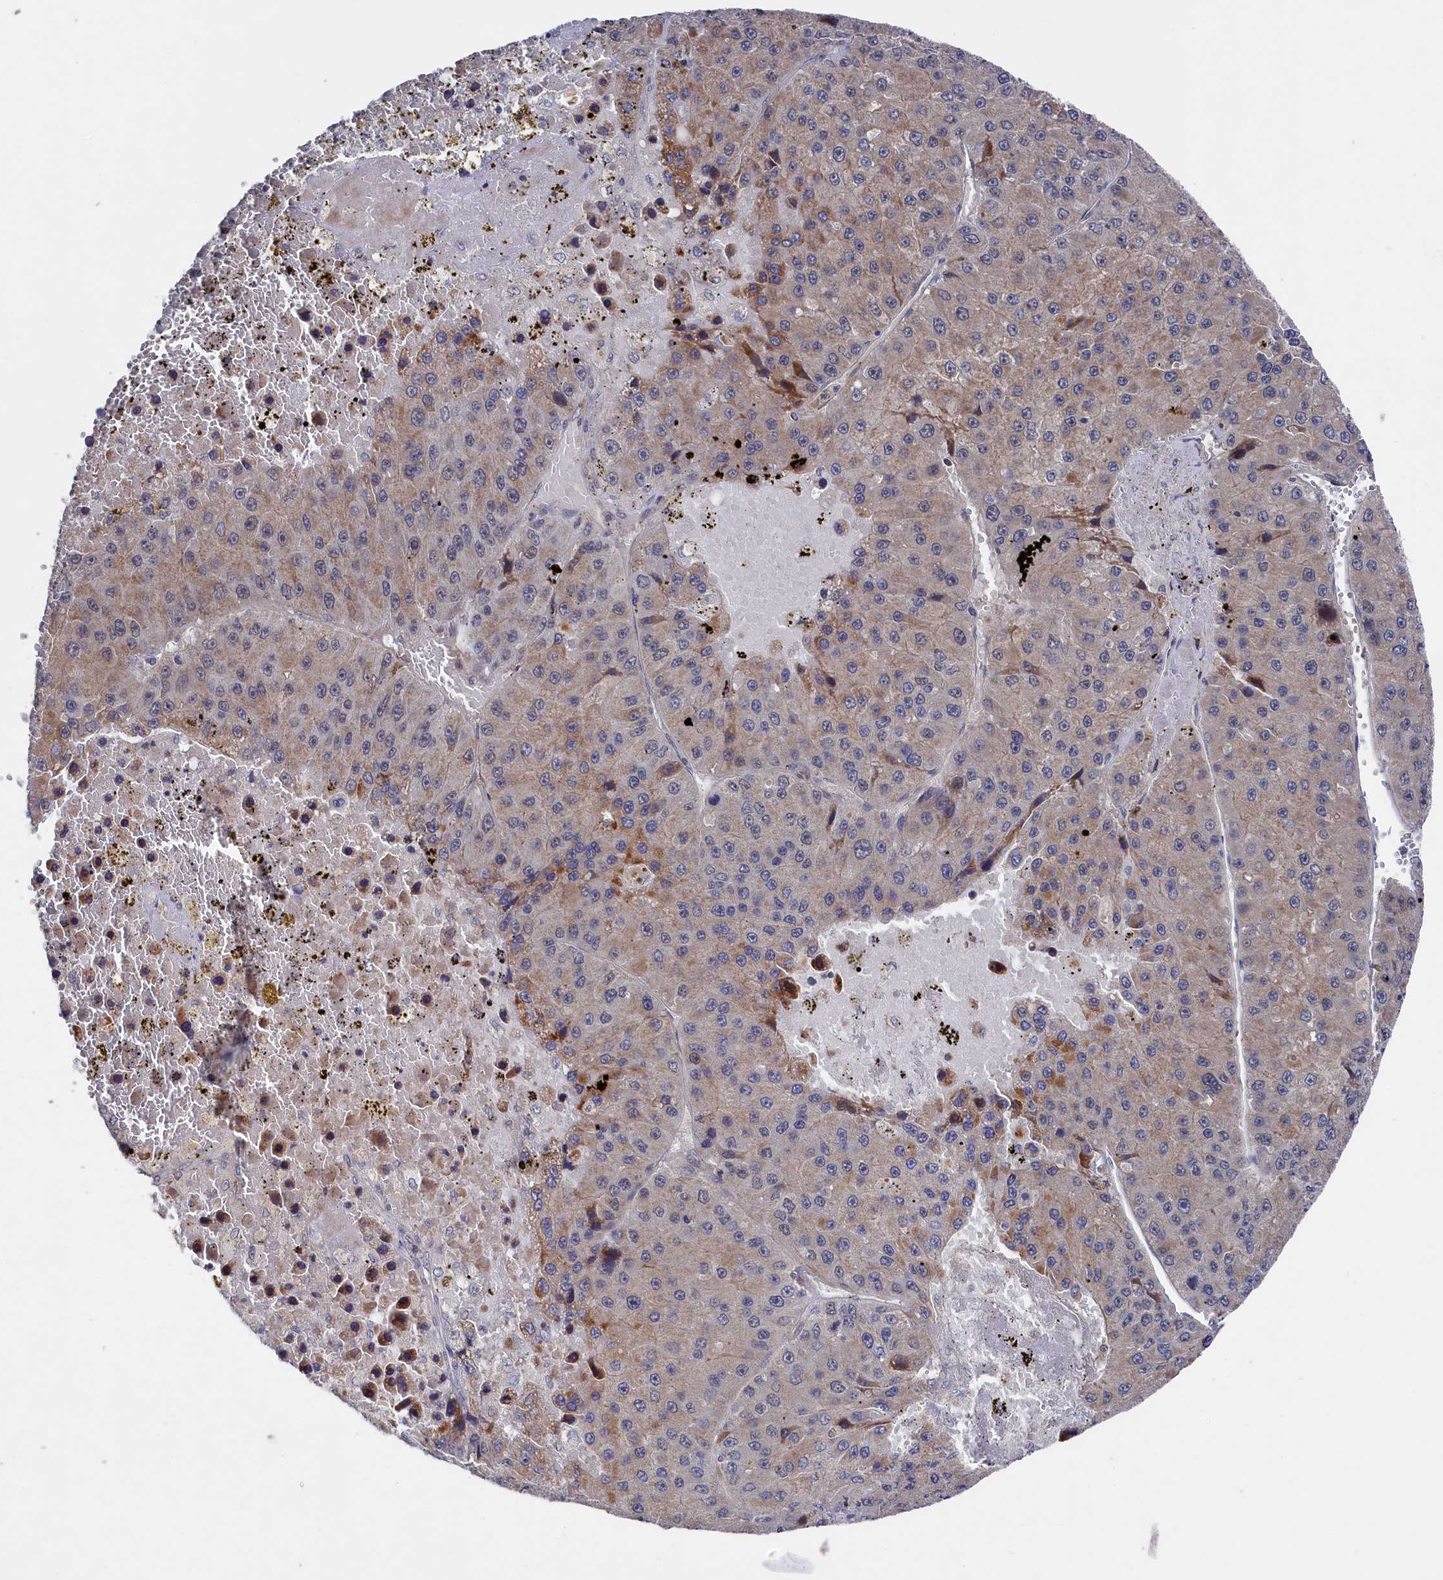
{"staining": {"intensity": "moderate", "quantity": "<25%", "location": "cytoplasmic/membranous"}, "tissue": "liver cancer", "cell_type": "Tumor cells", "image_type": "cancer", "snomed": [{"axis": "morphology", "description": "Carcinoma, Hepatocellular, NOS"}, {"axis": "topography", "description": "Liver"}], "caption": "Hepatocellular carcinoma (liver) stained for a protein displays moderate cytoplasmic/membranous positivity in tumor cells.", "gene": "SUPV3L1", "patient": {"sex": "female", "age": 73}}